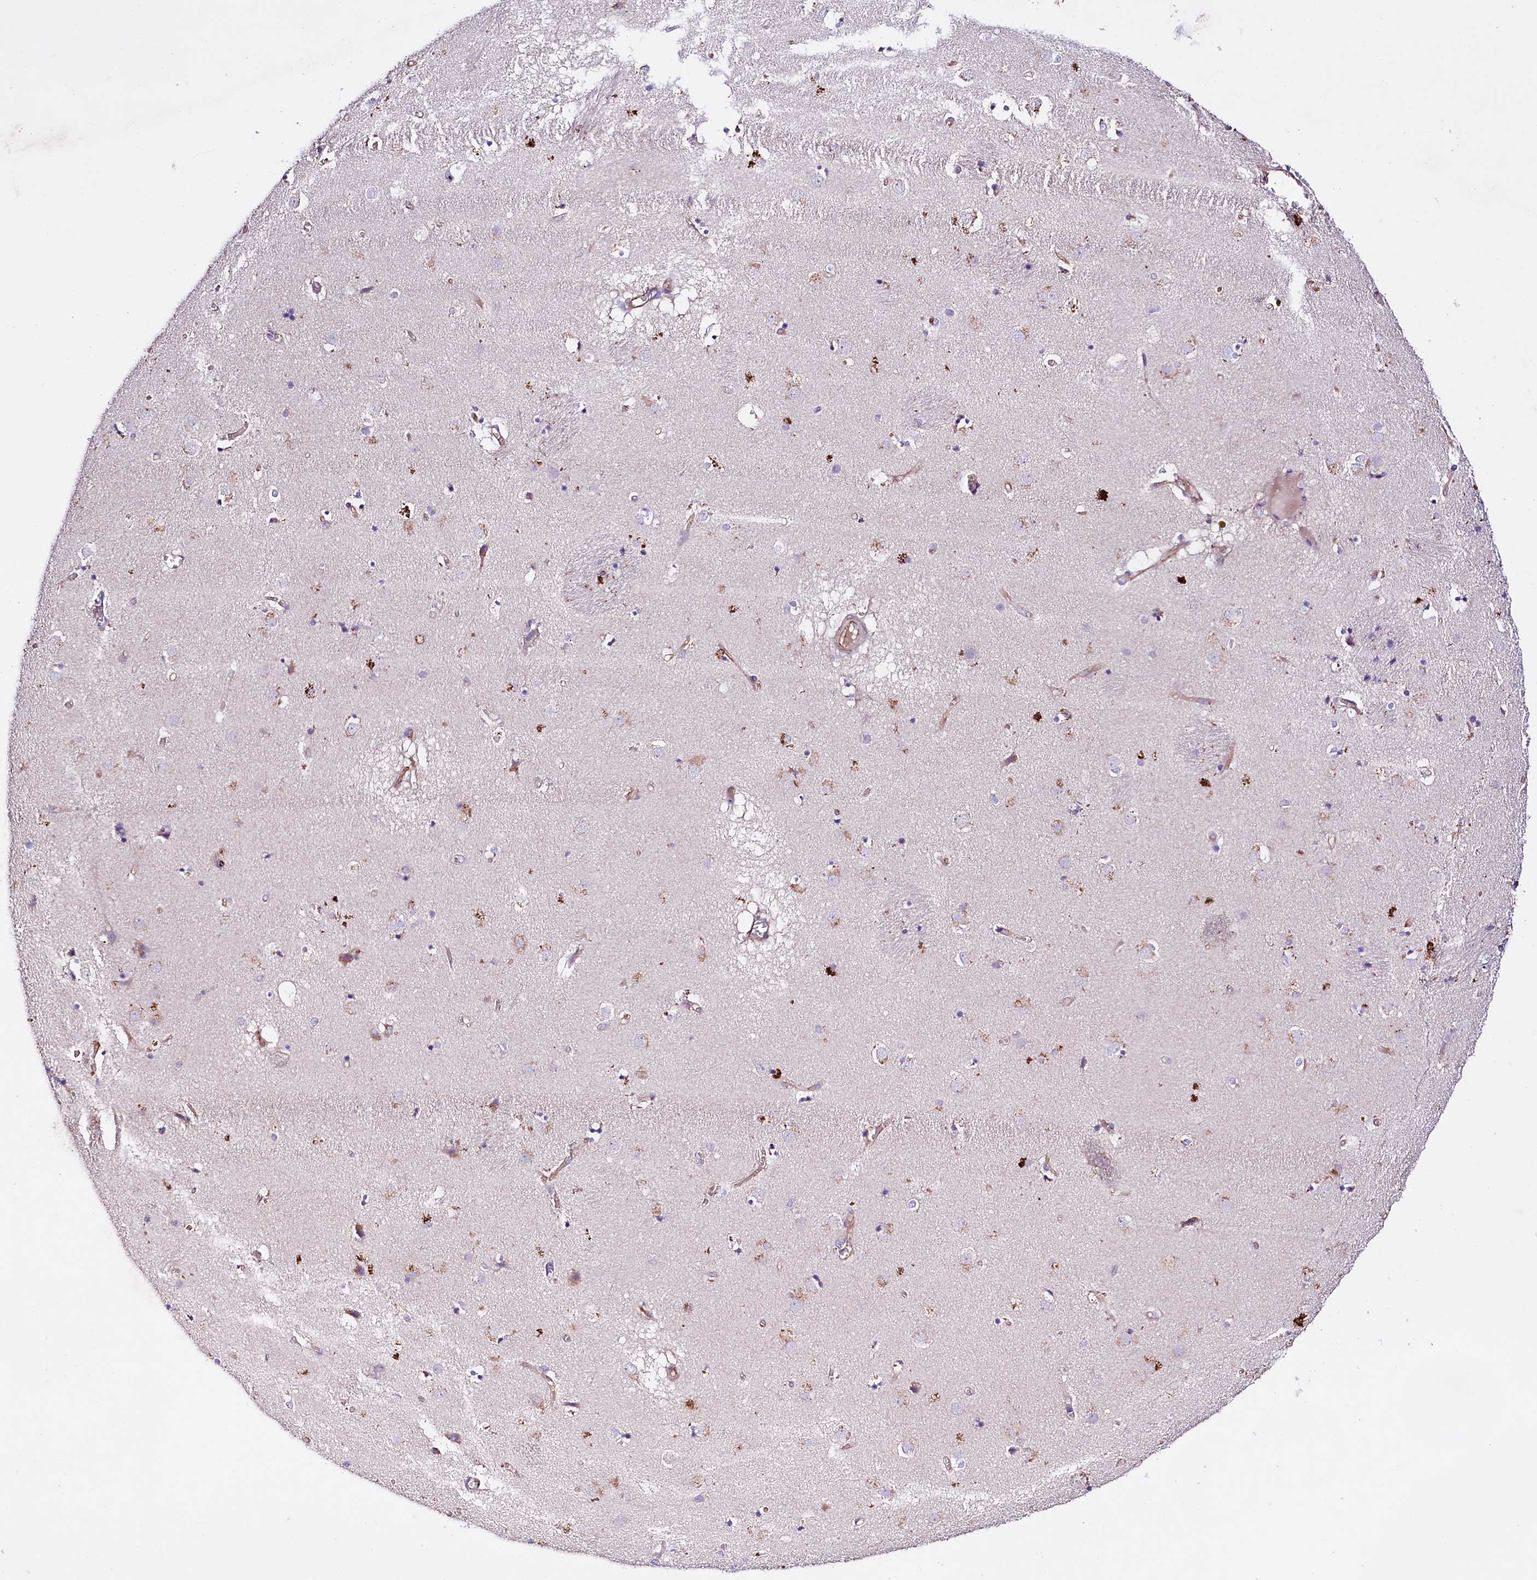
{"staining": {"intensity": "weak", "quantity": "<25%", "location": "cytoplasmic/membranous"}, "tissue": "caudate", "cell_type": "Glial cells", "image_type": "normal", "snomed": [{"axis": "morphology", "description": "Normal tissue, NOS"}, {"axis": "topography", "description": "Lateral ventricle wall"}], "caption": "IHC image of benign caudate stained for a protein (brown), which shows no expression in glial cells.", "gene": "SLC7A1", "patient": {"sex": "male", "age": 70}}